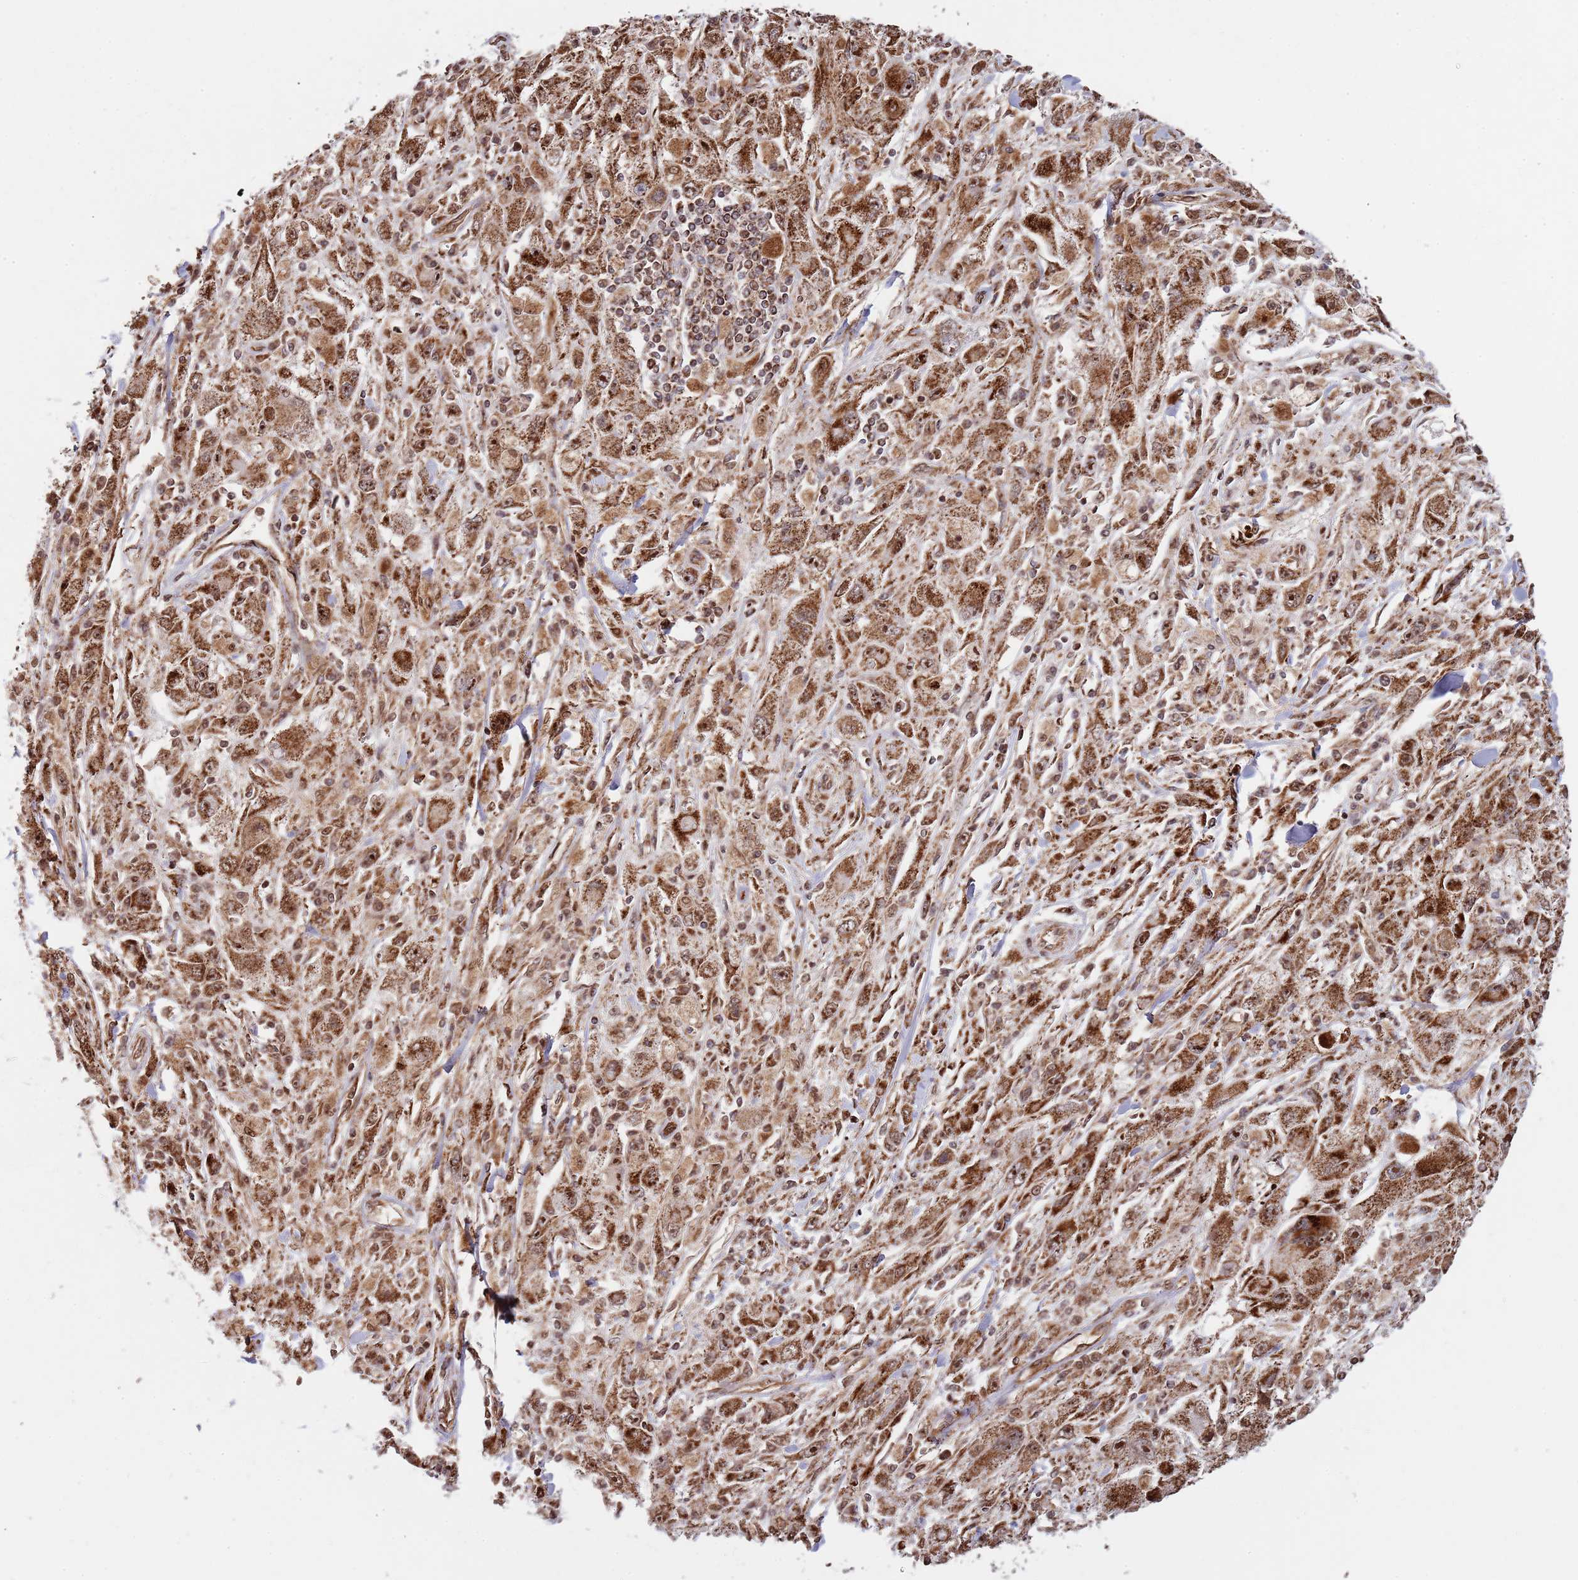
{"staining": {"intensity": "strong", "quantity": ">75%", "location": "cytoplasmic/membranous,nuclear"}, "tissue": "melanoma", "cell_type": "Tumor cells", "image_type": "cancer", "snomed": [{"axis": "morphology", "description": "Malignant melanoma, Metastatic site"}, {"axis": "topography", "description": "Skin"}], "caption": "Tumor cells show high levels of strong cytoplasmic/membranous and nuclear positivity in approximately >75% of cells in human malignant melanoma (metastatic site).", "gene": "DCHS1", "patient": {"sex": "male", "age": 53}}